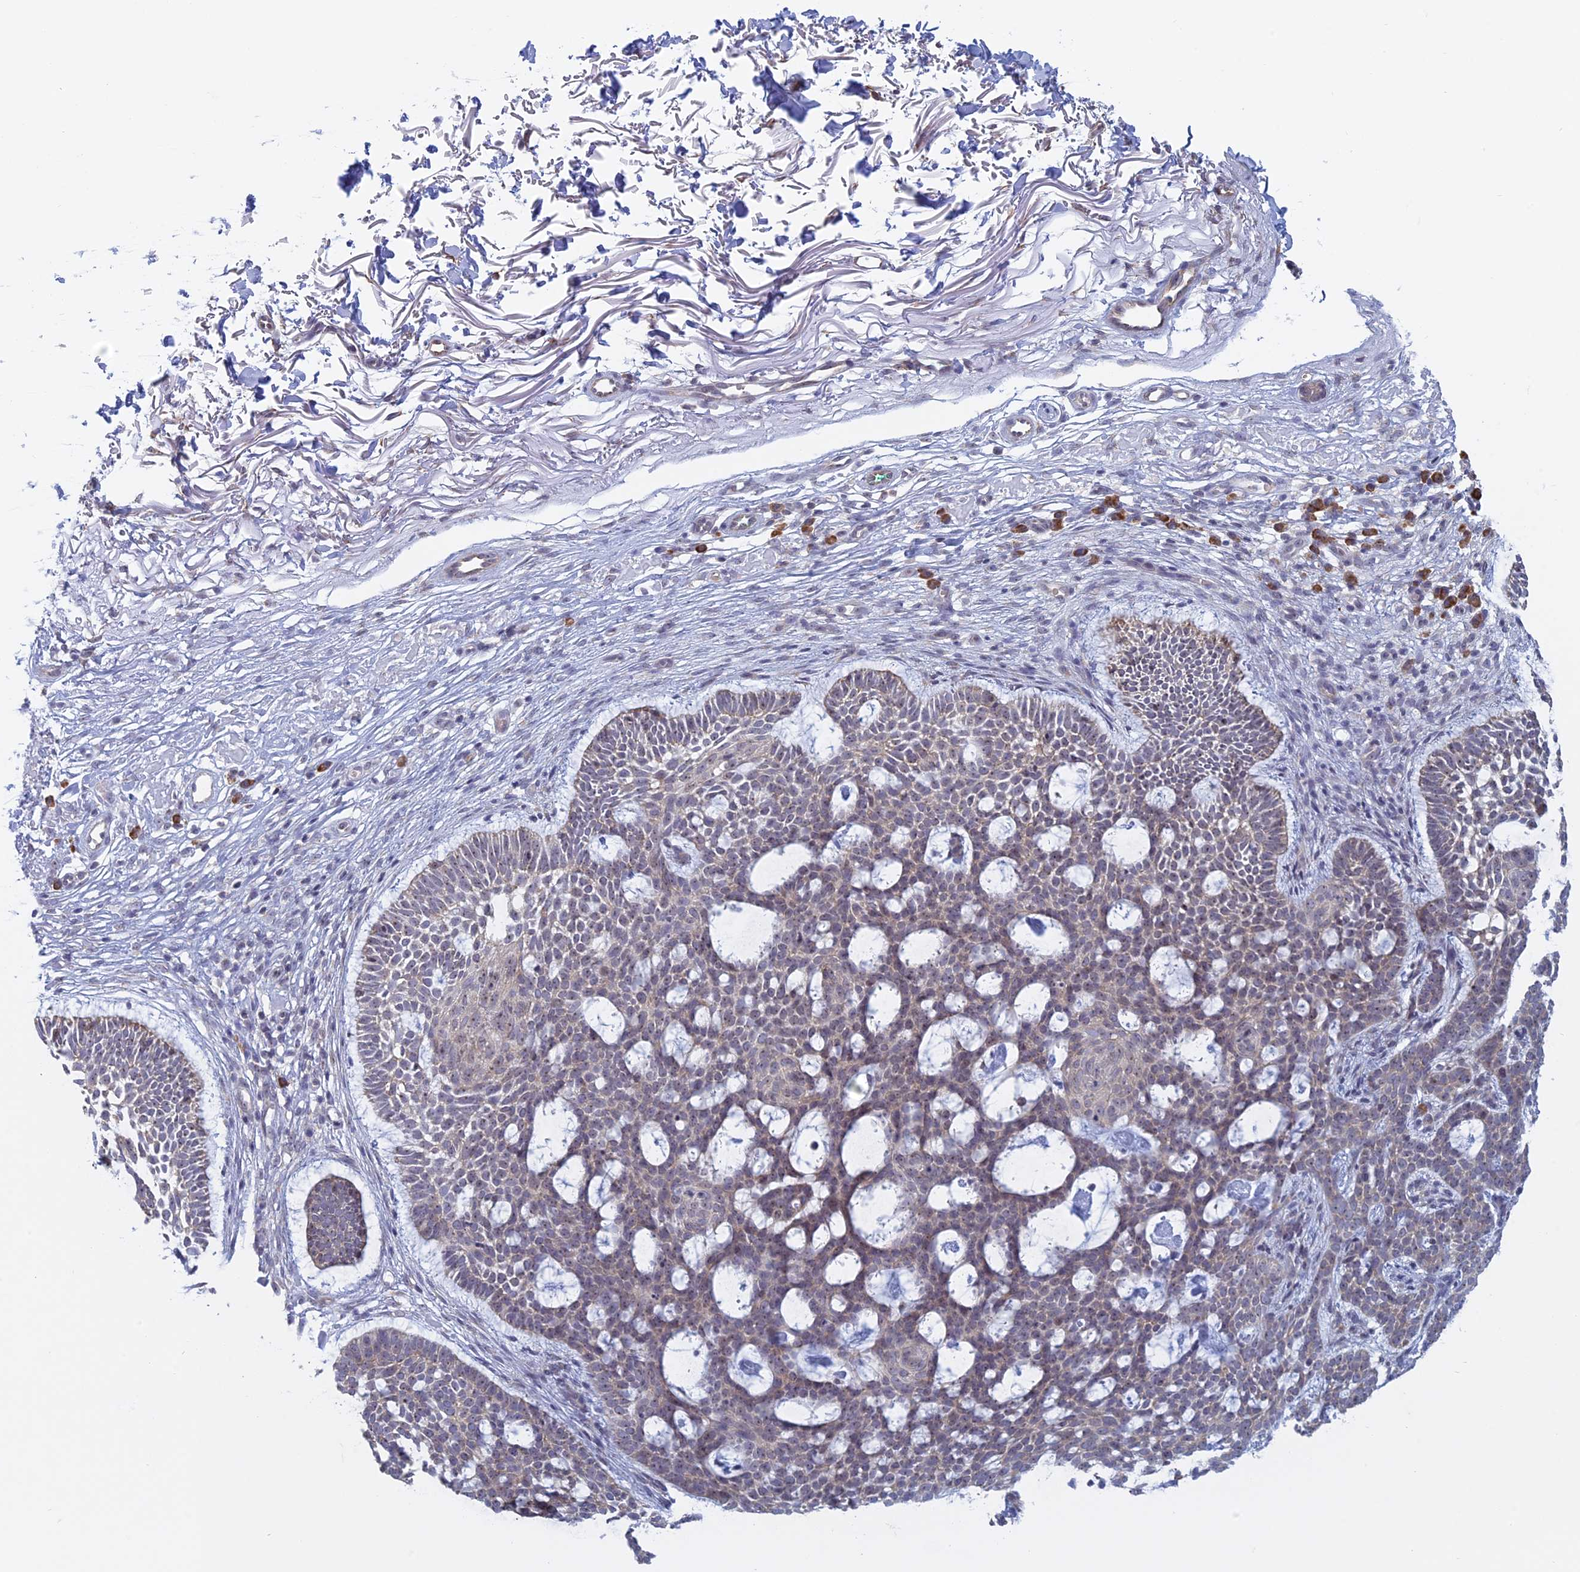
{"staining": {"intensity": "weak", "quantity": "<25%", "location": "cytoplasmic/membranous"}, "tissue": "skin cancer", "cell_type": "Tumor cells", "image_type": "cancer", "snomed": [{"axis": "morphology", "description": "Basal cell carcinoma"}, {"axis": "topography", "description": "Skin"}], "caption": "Skin cancer (basal cell carcinoma) was stained to show a protein in brown. There is no significant positivity in tumor cells.", "gene": "RPS19BP1", "patient": {"sex": "male", "age": 85}}